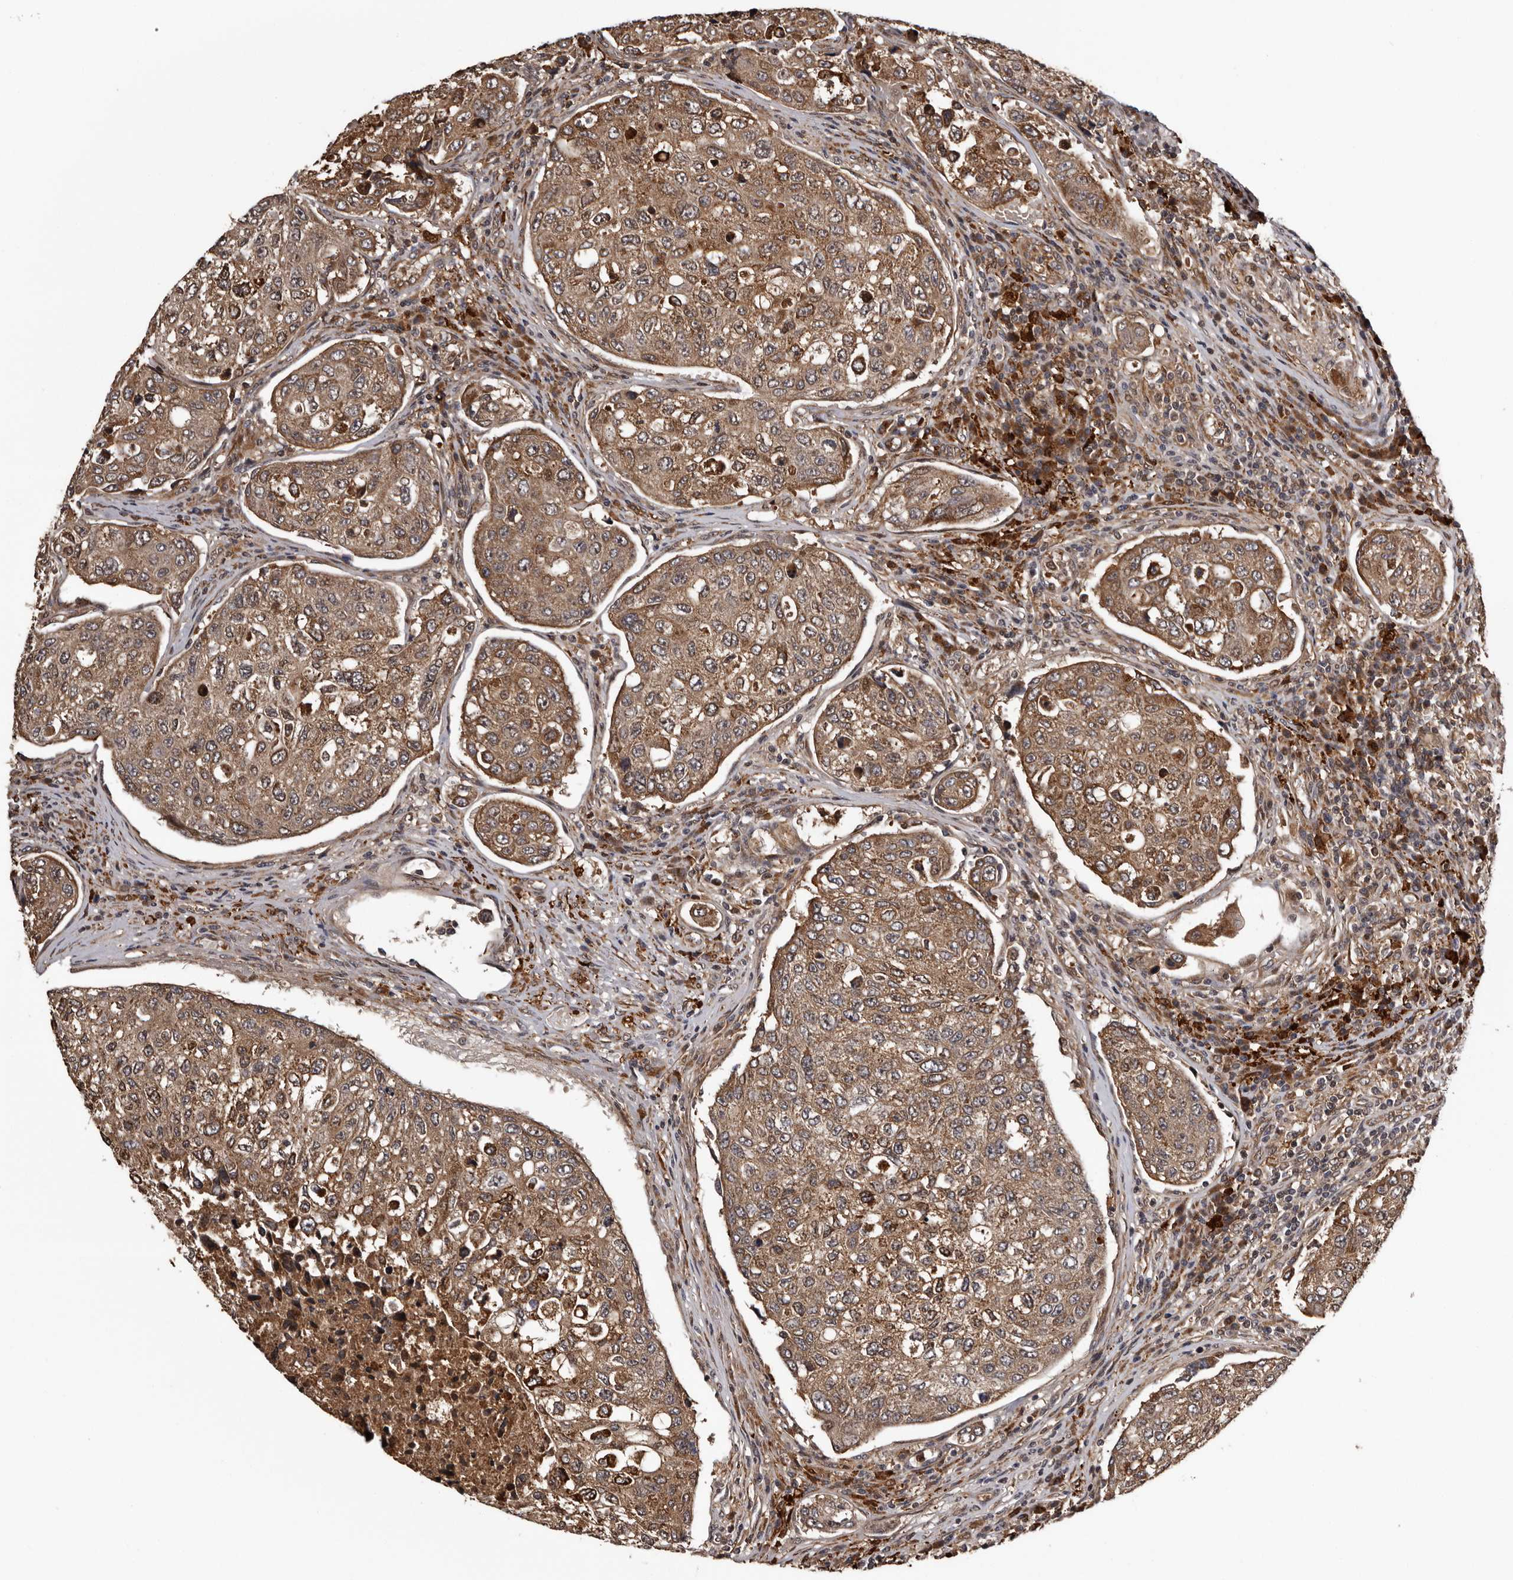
{"staining": {"intensity": "moderate", "quantity": ">75%", "location": "cytoplasmic/membranous"}, "tissue": "urothelial cancer", "cell_type": "Tumor cells", "image_type": "cancer", "snomed": [{"axis": "morphology", "description": "Urothelial carcinoma, High grade"}, {"axis": "topography", "description": "Lymph node"}, {"axis": "topography", "description": "Urinary bladder"}], "caption": "A micrograph of urothelial carcinoma (high-grade) stained for a protein exhibits moderate cytoplasmic/membranous brown staining in tumor cells. (DAB IHC with brightfield microscopy, high magnification).", "gene": "SERTAD4", "patient": {"sex": "male", "age": 51}}